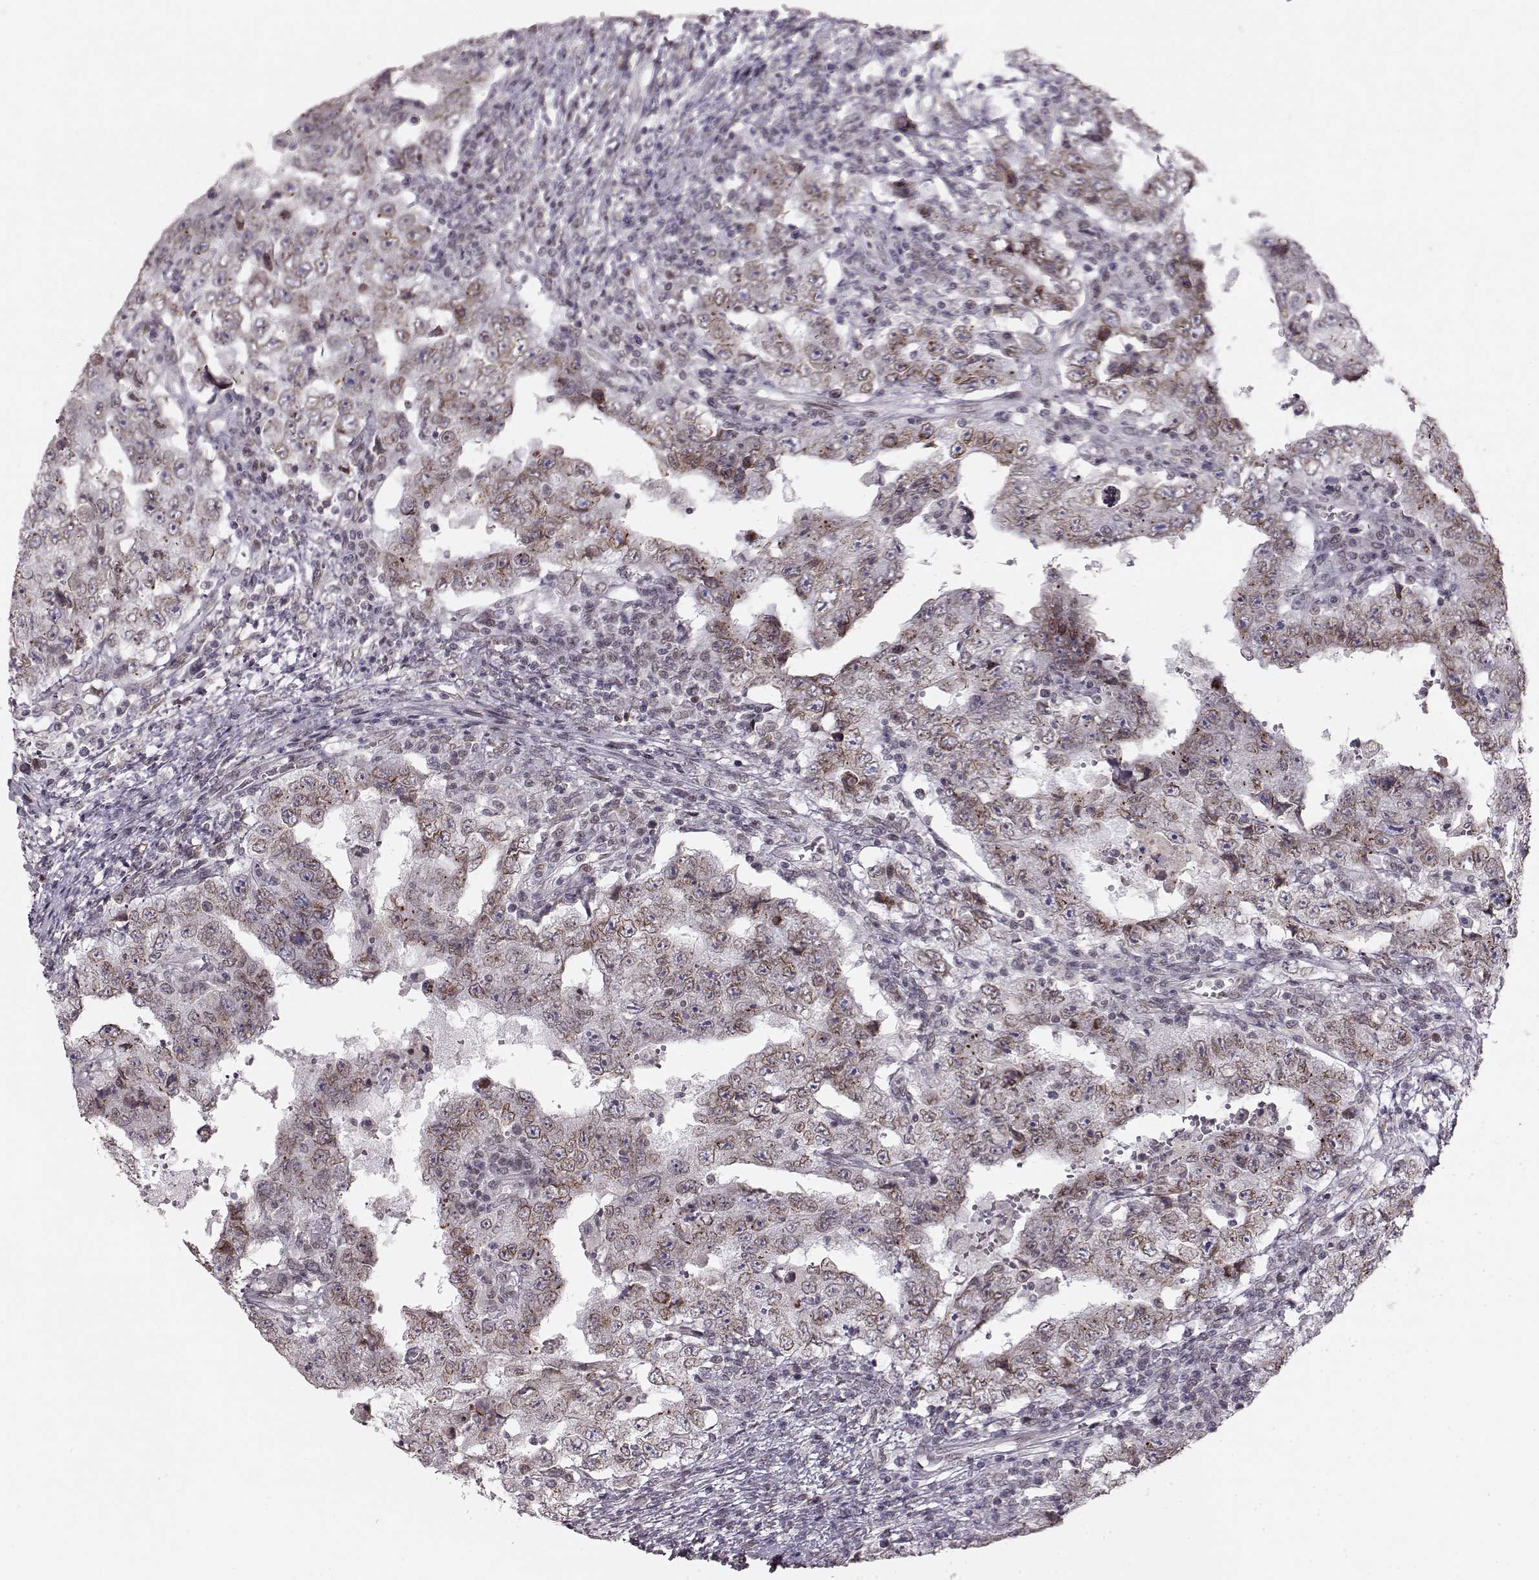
{"staining": {"intensity": "moderate", "quantity": "25%-75%", "location": "cytoplasmic/membranous,nuclear"}, "tissue": "testis cancer", "cell_type": "Tumor cells", "image_type": "cancer", "snomed": [{"axis": "morphology", "description": "Carcinoma, Embryonal, NOS"}, {"axis": "topography", "description": "Testis"}], "caption": "IHC of human testis embryonal carcinoma displays medium levels of moderate cytoplasmic/membranous and nuclear positivity in about 25%-75% of tumor cells.", "gene": "DCAF12", "patient": {"sex": "male", "age": 26}}